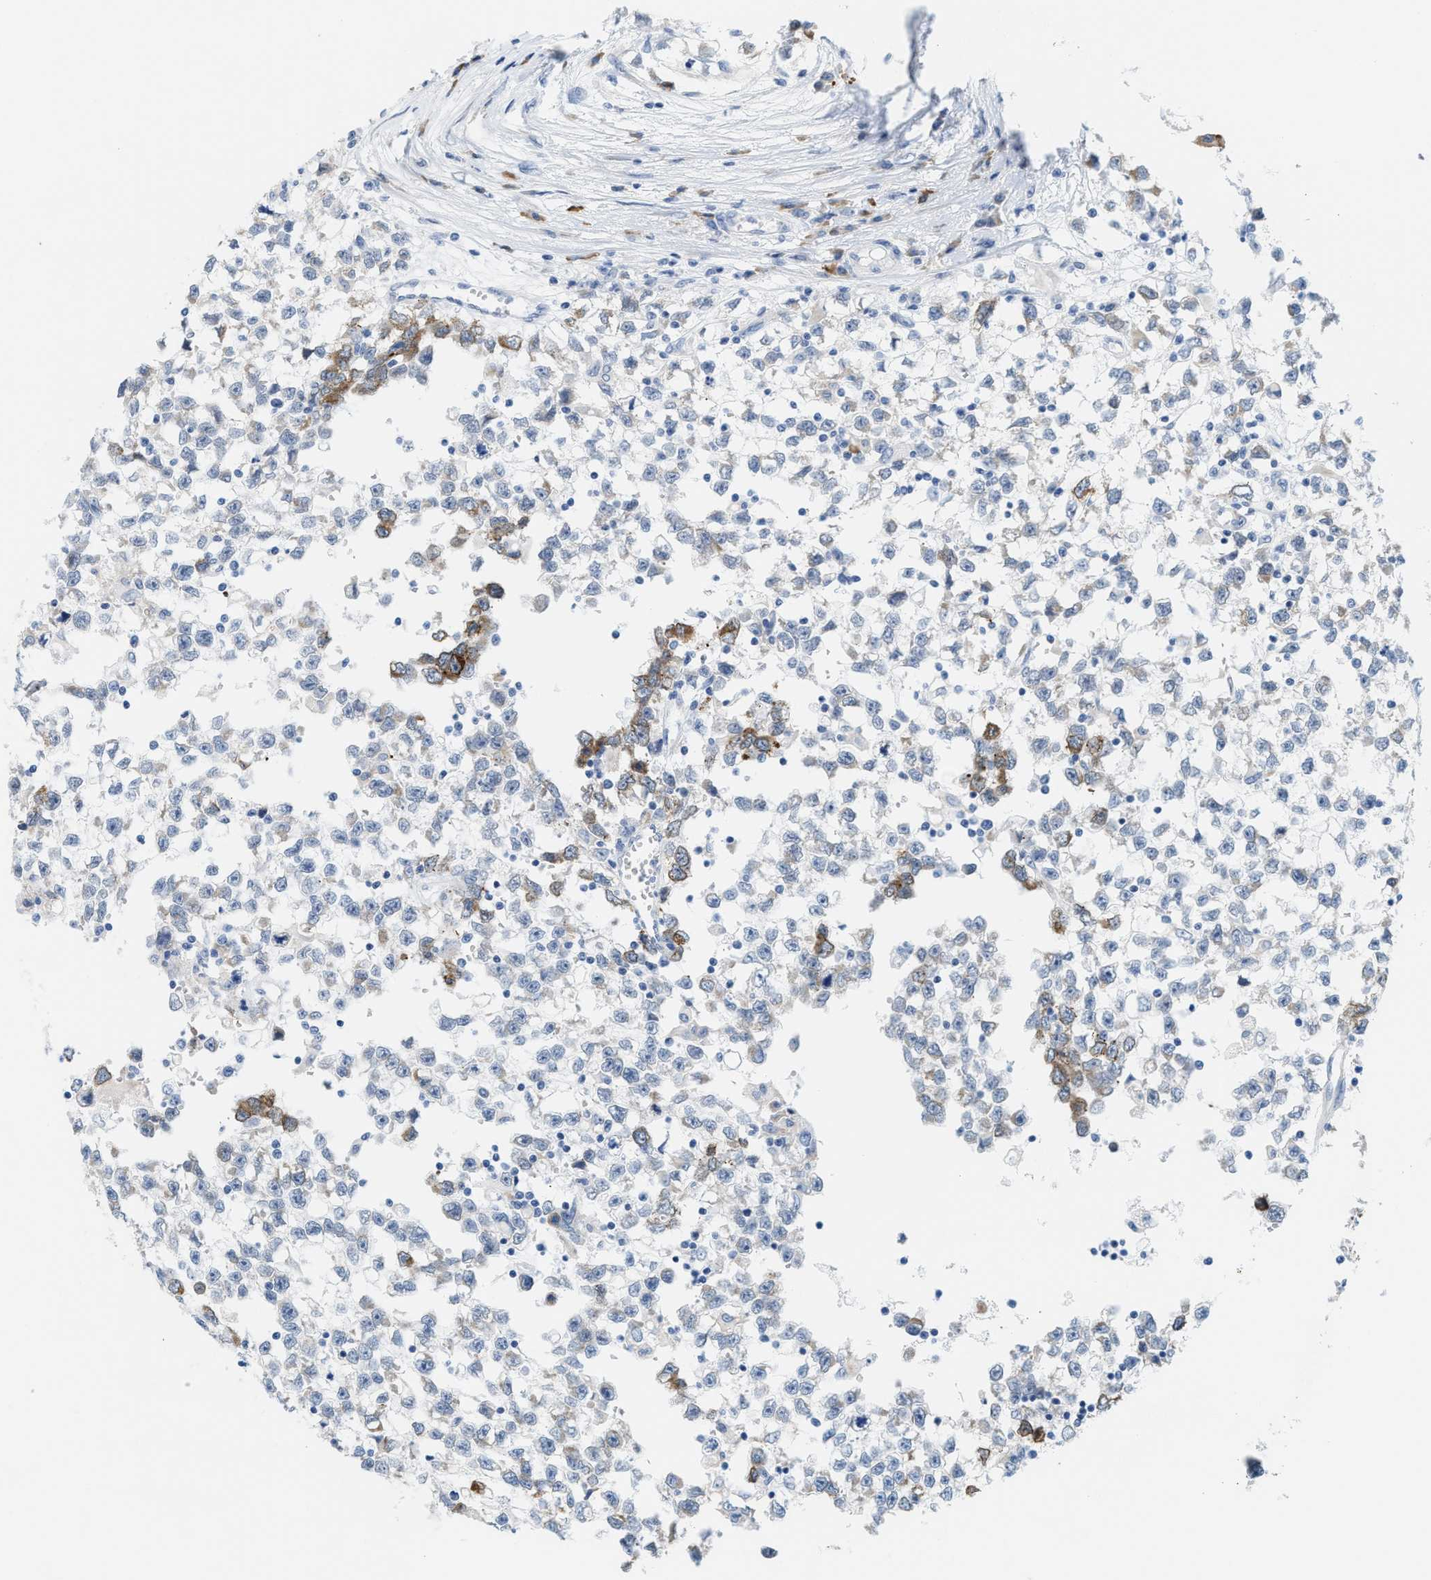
{"staining": {"intensity": "moderate", "quantity": "<25%", "location": "cytoplasmic/membranous"}, "tissue": "testis cancer", "cell_type": "Tumor cells", "image_type": "cancer", "snomed": [{"axis": "morphology", "description": "Seminoma, NOS"}, {"axis": "morphology", "description": "Carcinoma, Embryonal, NOS"}, {"axis": "topography", "description": "Testis"}], "caption": "DAB (3,3'-diaminobenzidine) immunohistochemical staining of embryonal carcinoma (testis) displays moderate cytoplasmic/membranous protein staining in about <25% of tumor cells.", "gene": "KIFC3", "patient": {"sex": "male", "age": 51}}